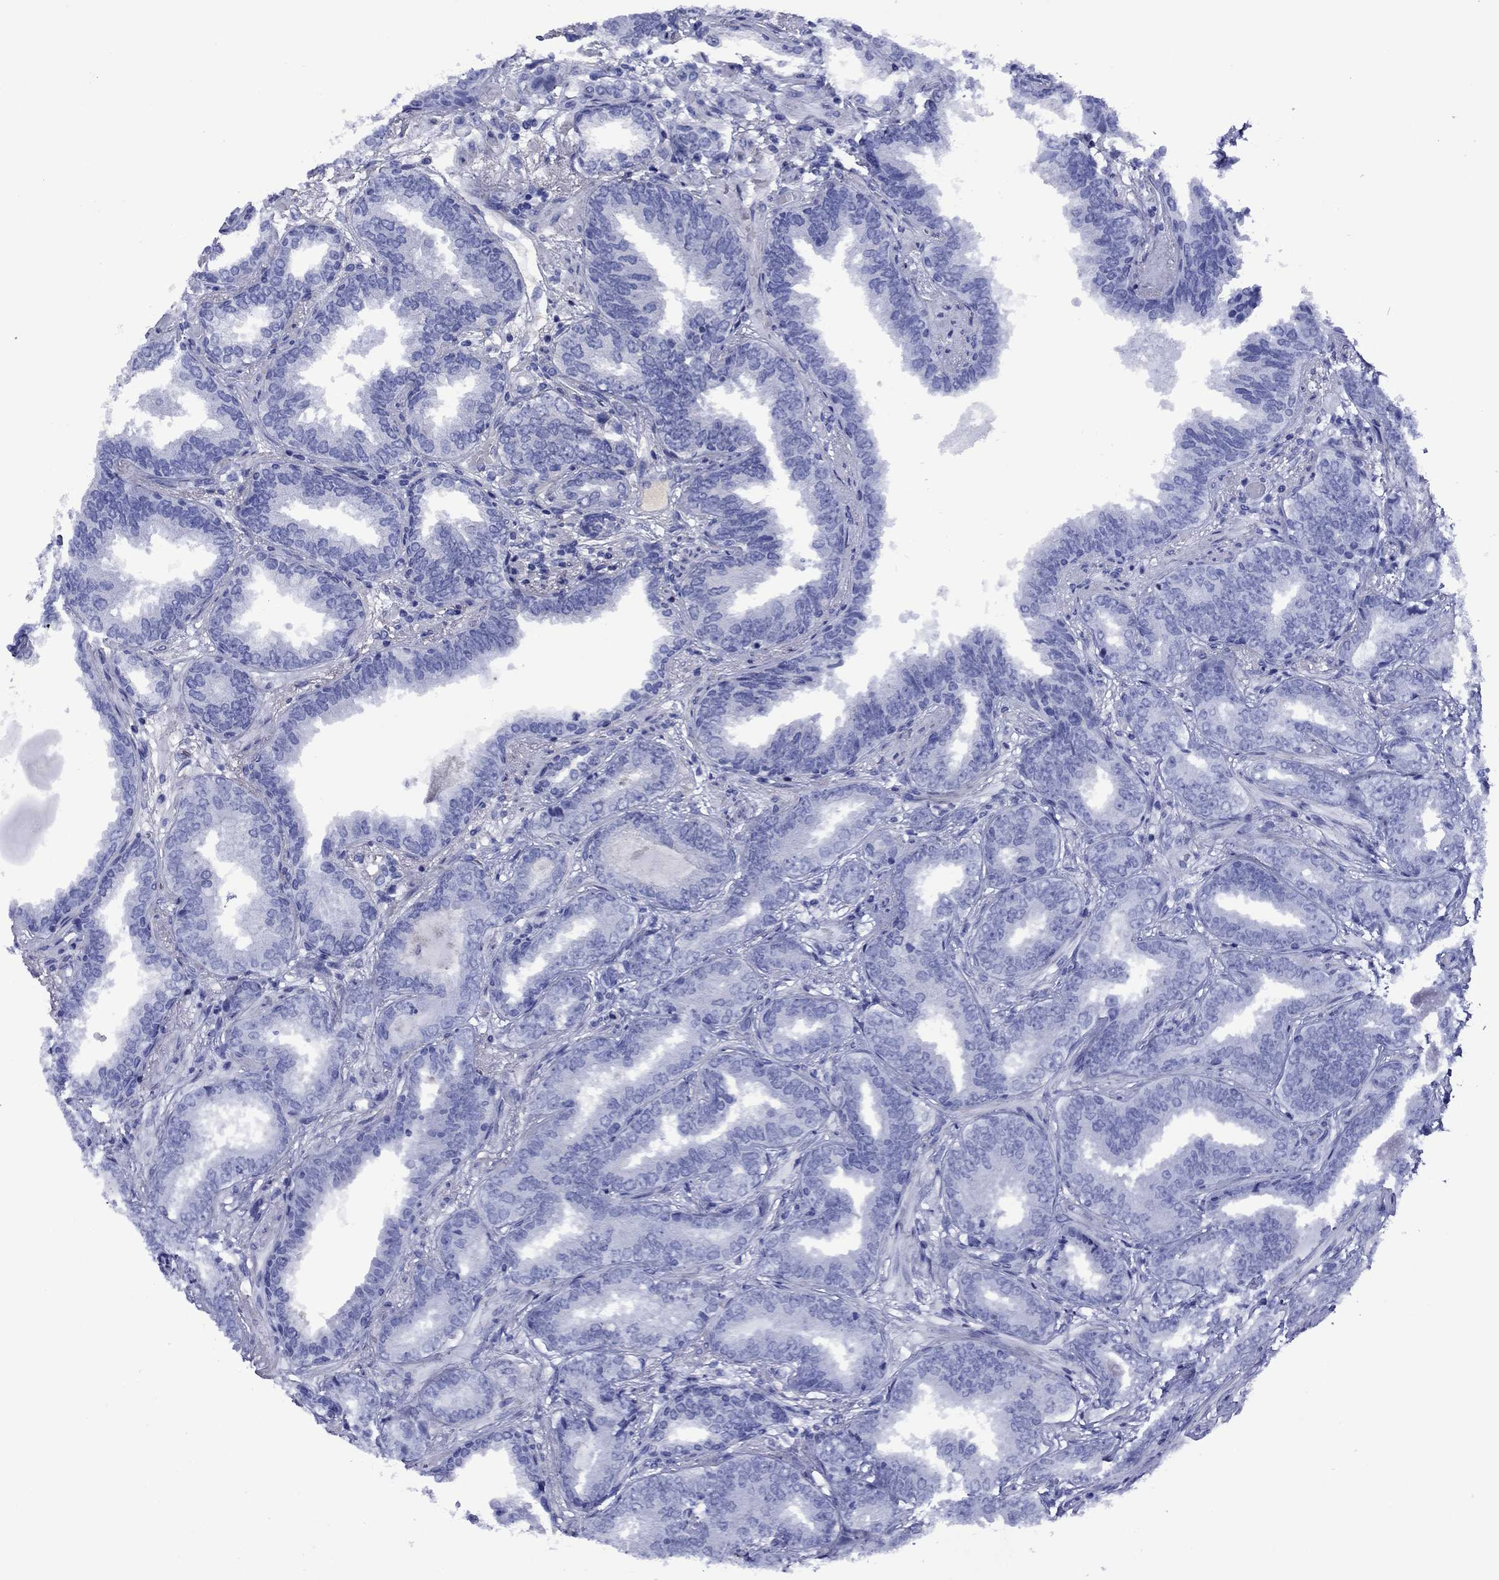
{"staining": {"intensity": "negative", "quantity": "none", "location": "none"}, "tissue": "prostate cancer", "cell_type": "Tumor cells", "image_type": "cancer", "snomed": [{"axis": "morphology", "description": "Adenocarcinoma, Low grade"}, {"axis": "topography", "description": "Prostate"}], "caption": "Tumor cells are negative for brown protein staining in prostate cancer. (DAB IHC, high magnification).", "gene": "APOA2", "patient": {"sex": "male", "age": 68}}